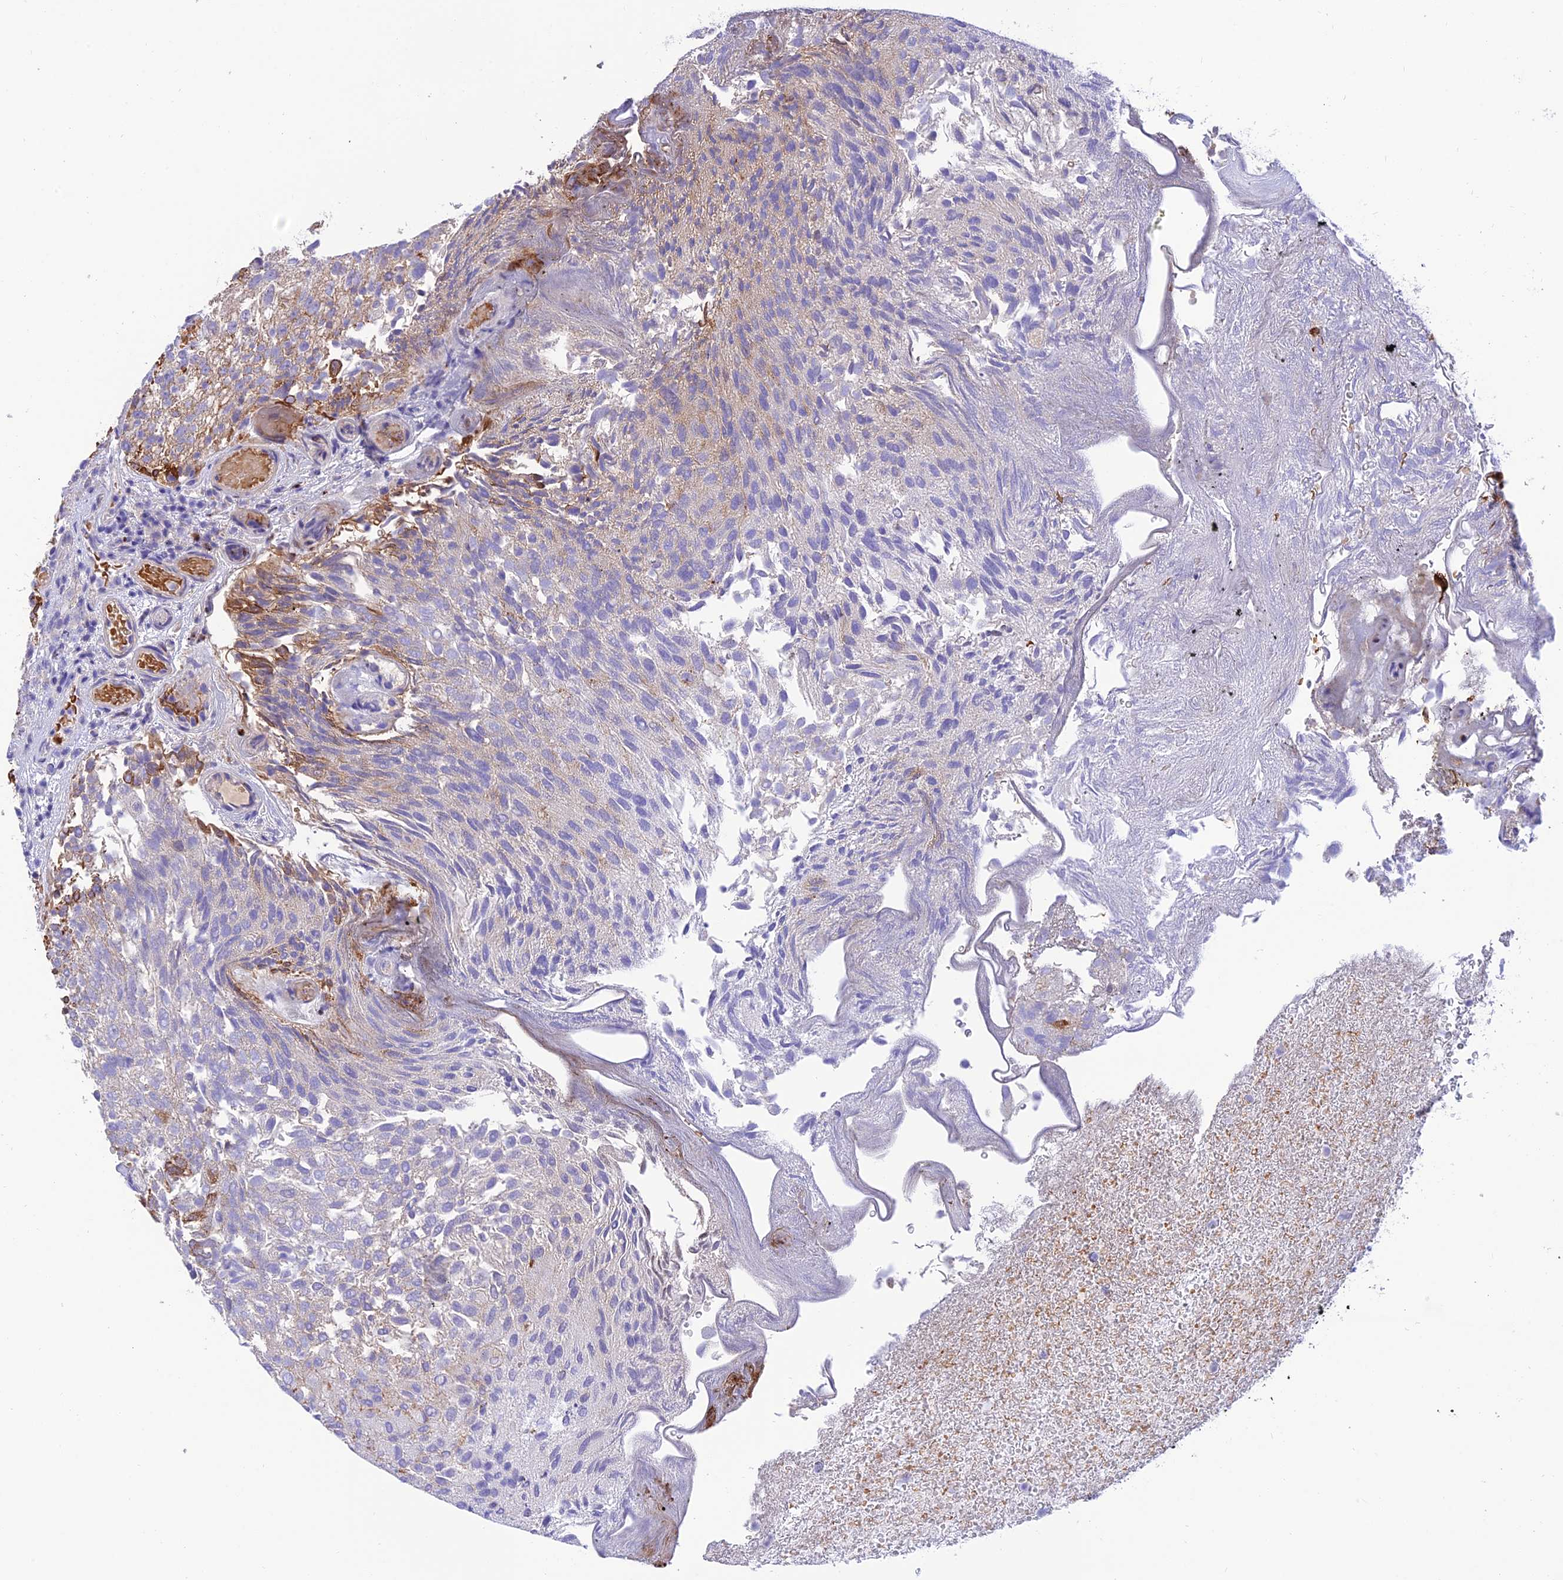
{"staining": {"intensity": "strong", "quantity": "<25%", "location": "cytoplasmic/membranous"}, "tissue": "urothelial cancer", "cell_type": "Tumor cells", "image_type": "cancer", "snomed": [{"axis": "morphology", "description": "Urothelial carcinoma, Low grade"}, {"axis": "topography", "description": "Urinary bladder"}], "caption": "Protein staining reveals strong cytoplasmic/membranous expression in approximately <25% of tumor cells in urothelial cancer. Using DAB (brown) and hematoxylin (blue) stains, captured at high magnification using brightfield microscopy.", "gene": "CCDC157", "patient": {"sex": "male", "age": 78}}